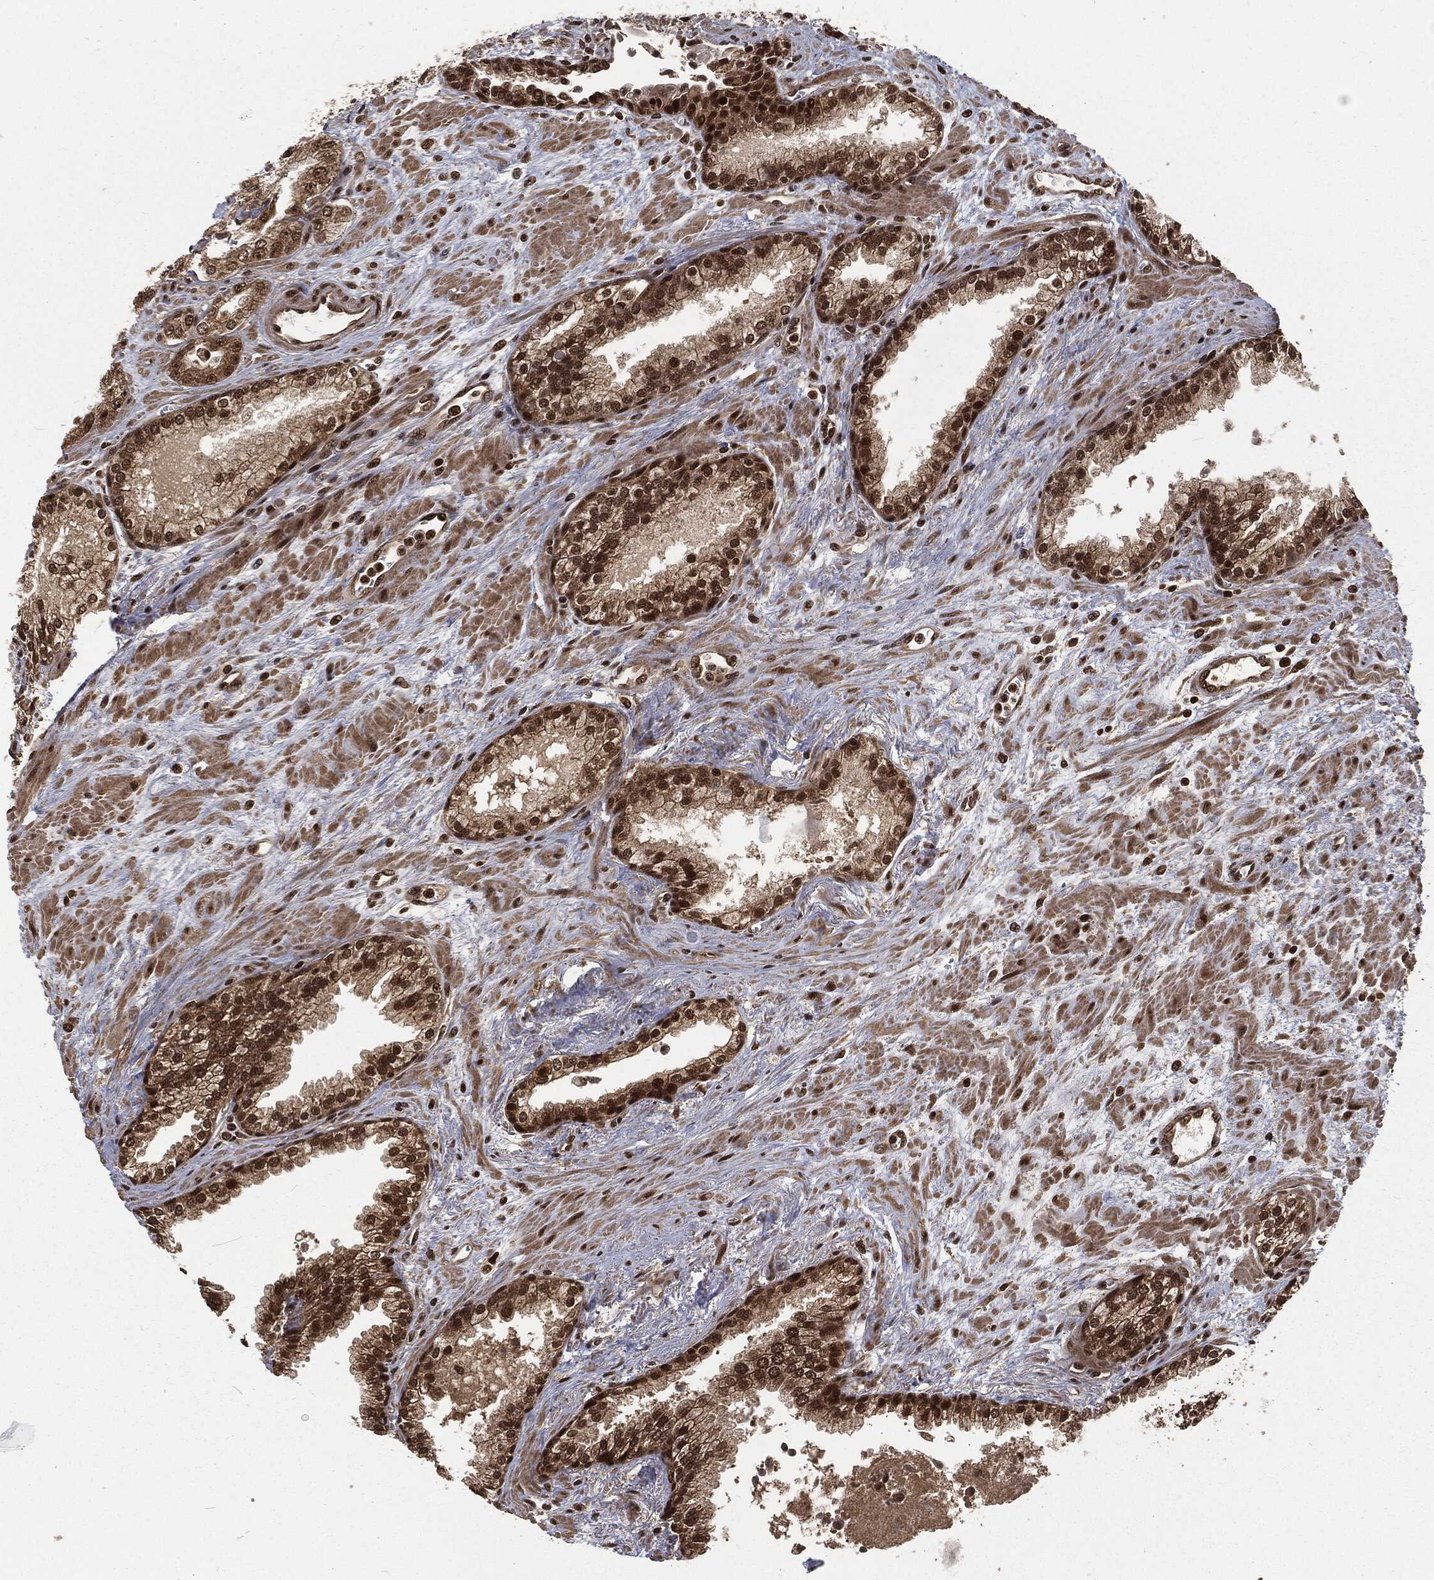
{"staining": {"intensity": "strong", "quantity": "25%-75%", "location": "nuclear"}, "tissue": "prostate cancer", "cell_type": "Tumor cells", "image_type": "cancer", "snomed": [{"axis": "morphology", "description": "Adenocarcinoma, Medium grade"}, {"axis": "topography", "description": "Prostate"}], "caption": "A histopathology image of human adenocarcinoma (medium-grade) (prostate) stained for a protein displays strong nuclear brown staining in tumor cells.", "gene": "NGRN", "patient": {"sex": "male", "age": 71}}